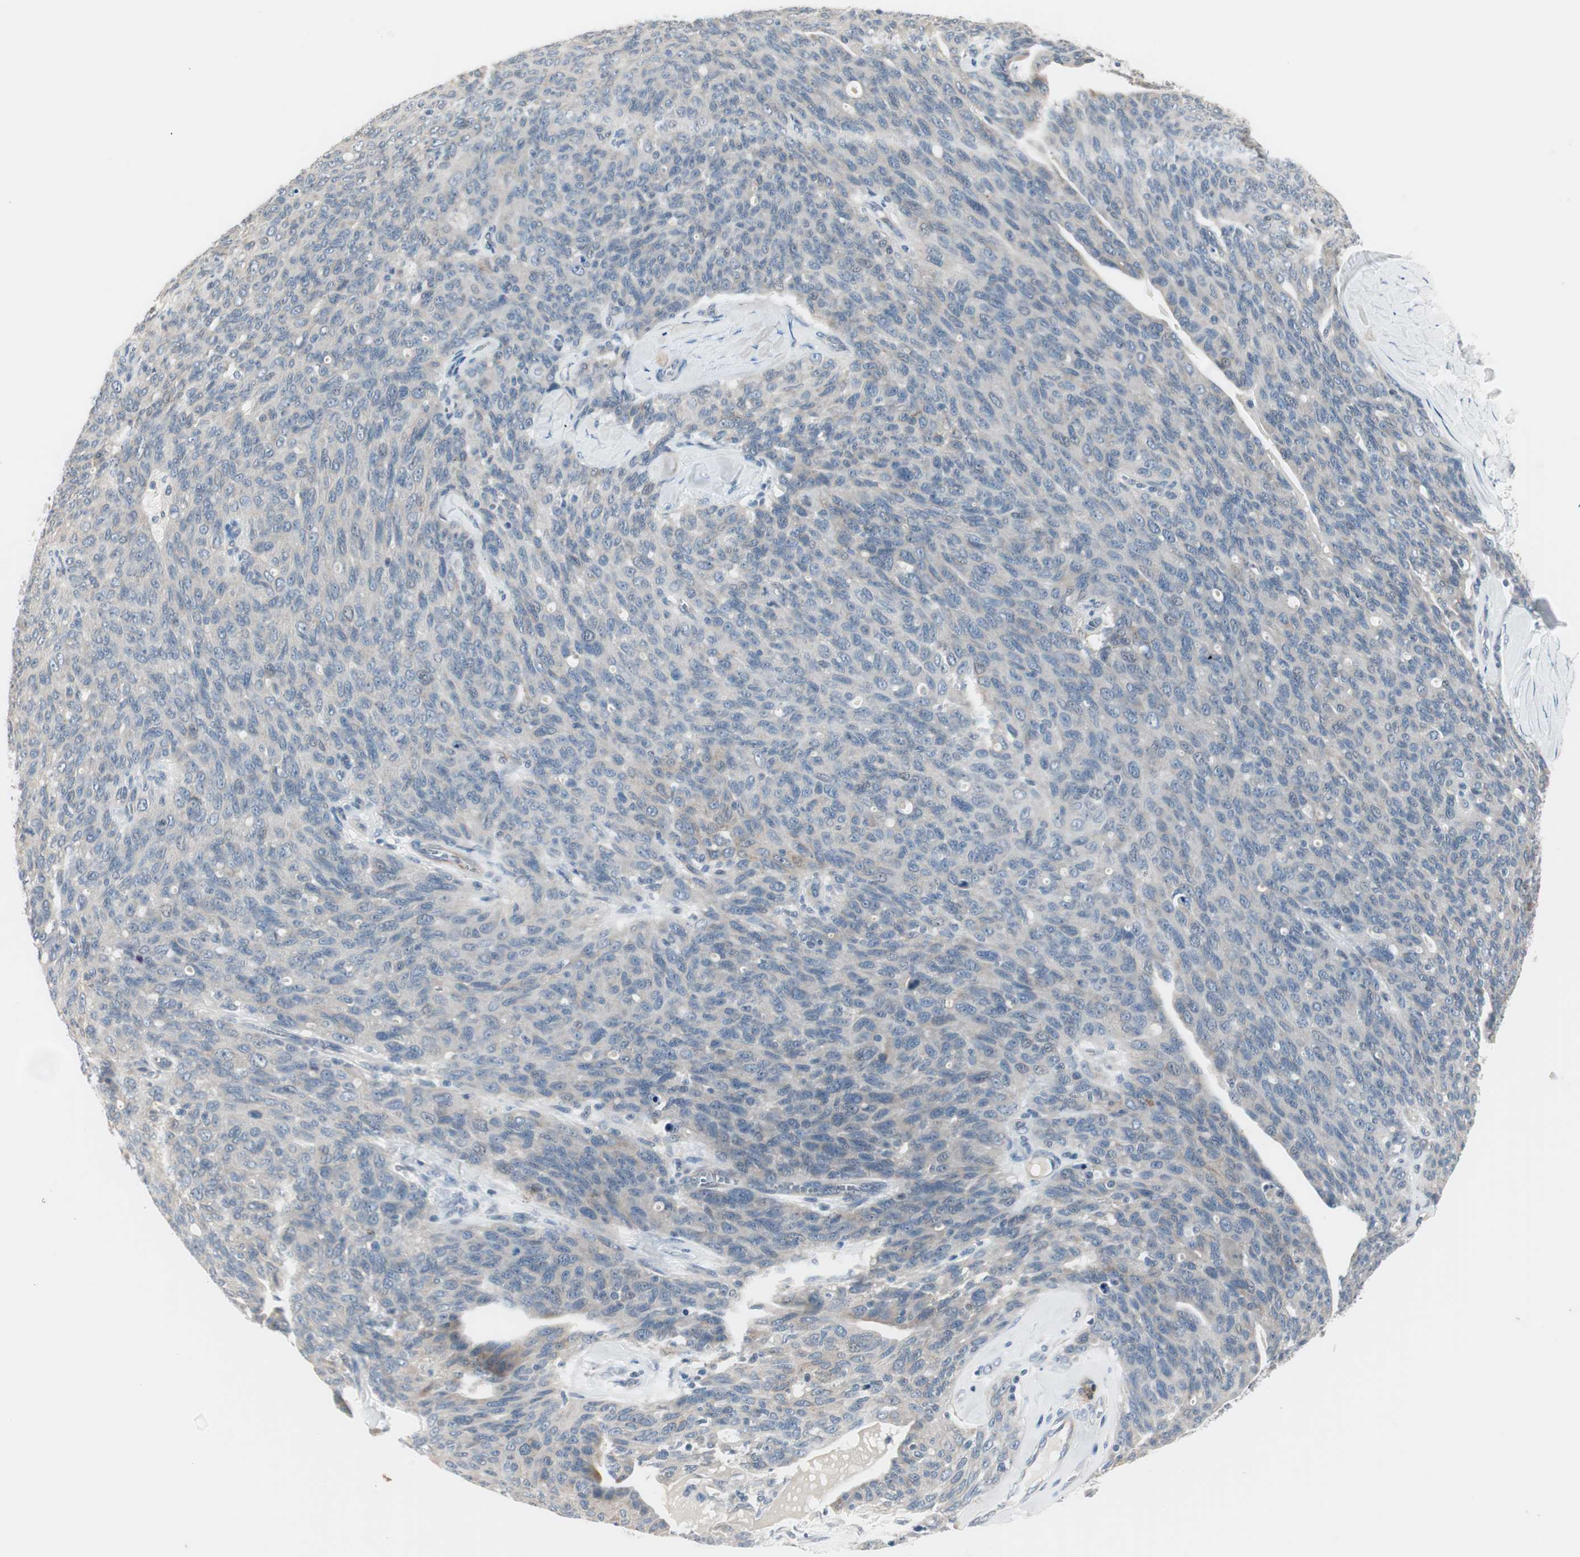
{"staining": {"intensity": "weak", "quantity": "<25%", "location": "cytoplasmic/membranous"}, "tissue": "ovarian cancer", "cell_type": "Tumor cells", "image_type": "cancer", "snomed": [{"axis": "morphology", "description": "Carcinoma, endometroid"}, {"axis": "topography", "description": "Ovary"}], "caption": "A micrograph of human ovarian endometroid carcinoma is negative for staining in tumor cells.", "gene": "ITGB4", "patient": {"sex": "female", "age": 60}}